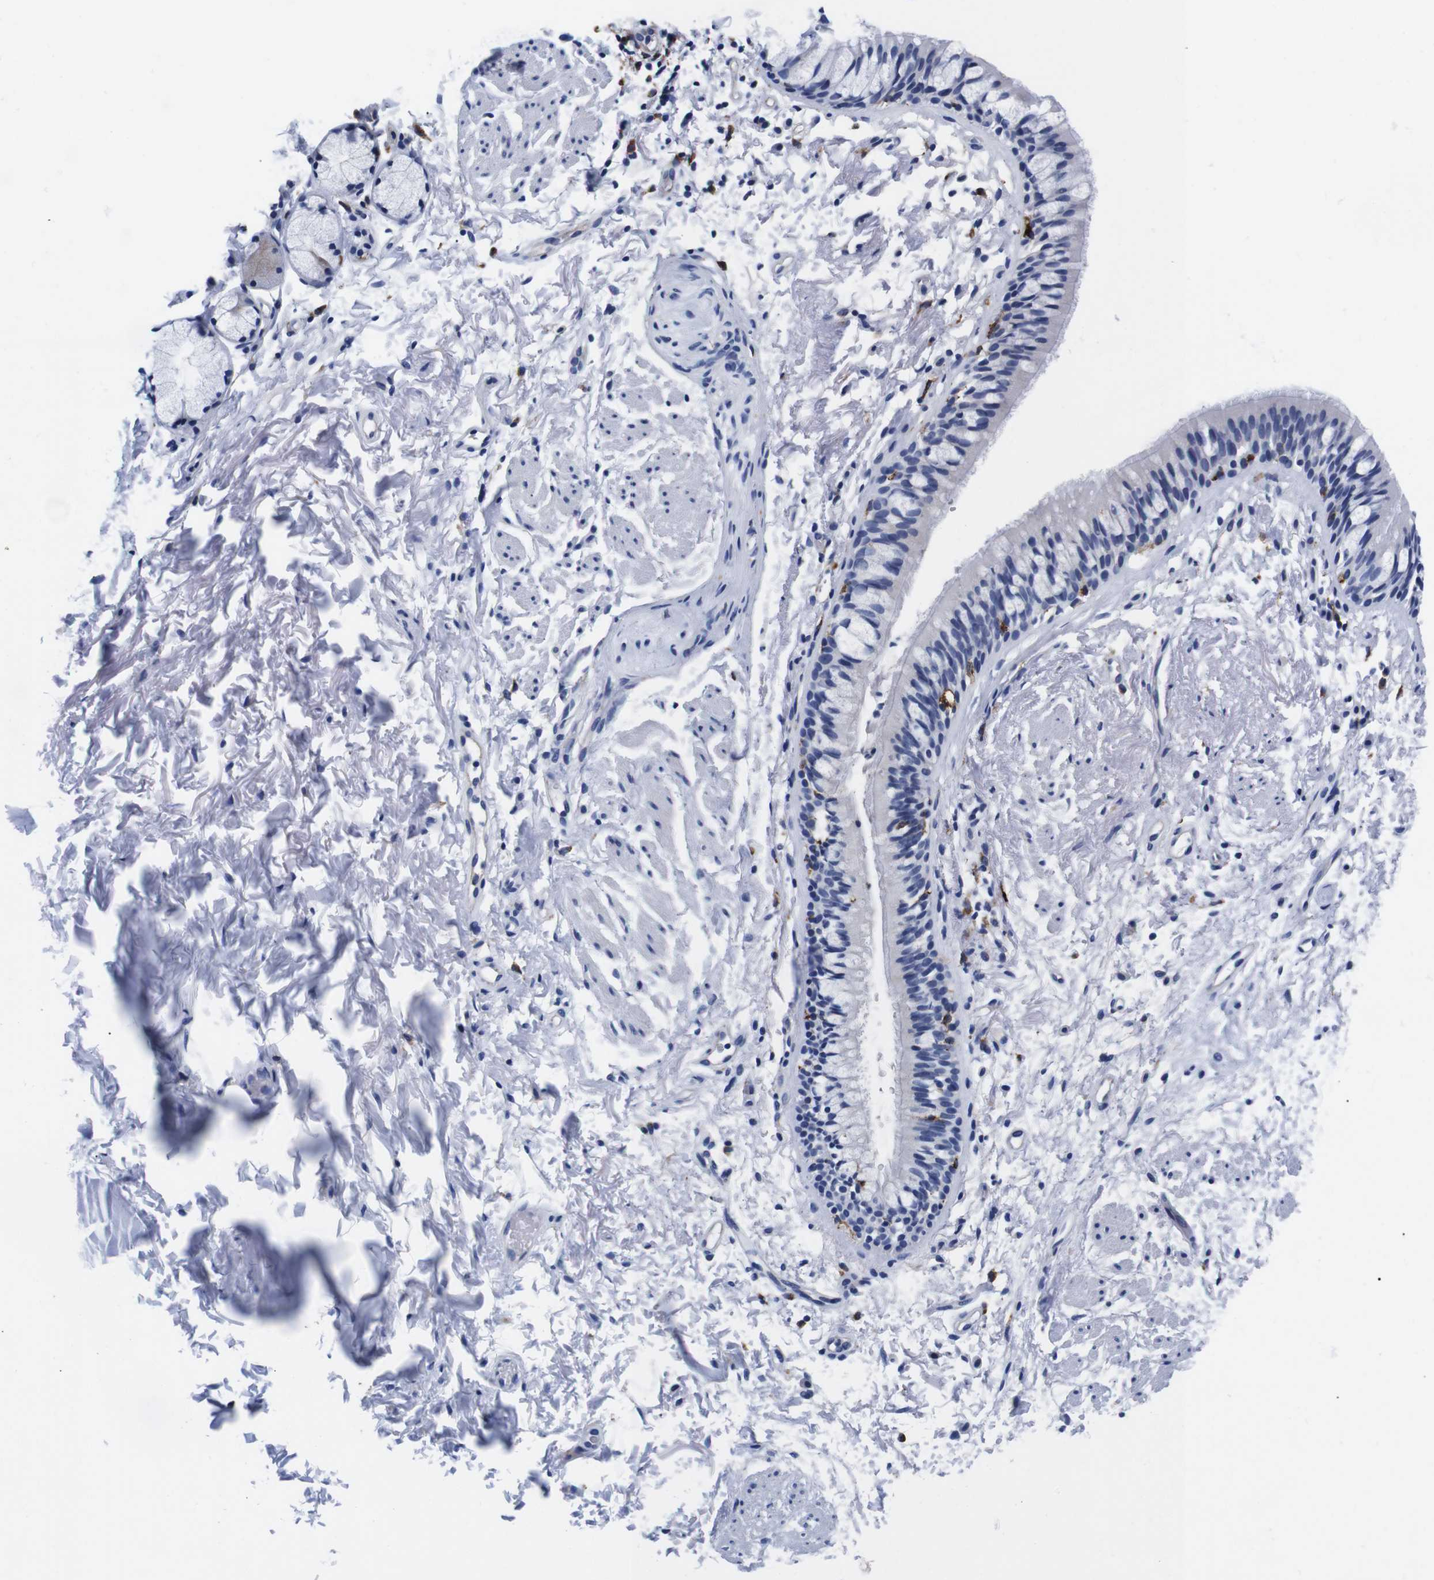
{"staining": {"intensity": "negative", "quantity": "none", "location": "none"}, "tissue": "adipose tissue", "cell_type": "Adipocytes", "image_type": "normal", "snomed": [{"axis": "morphology", "description": "Normal tissue, NOS"}, {"axis": "topography", "description": "Cartilage tissue"}, {"axis": "topography", "description": "Bronchus"}], "caption": "There is no significant staining in adipocytes of adipose tissue. (DAB immunohistochemistry (IHC) visualized using brightfield microscopy, high magnification).", "gene": "ENSG00000248993", "patient": {"sex": "female", "age": 73}}